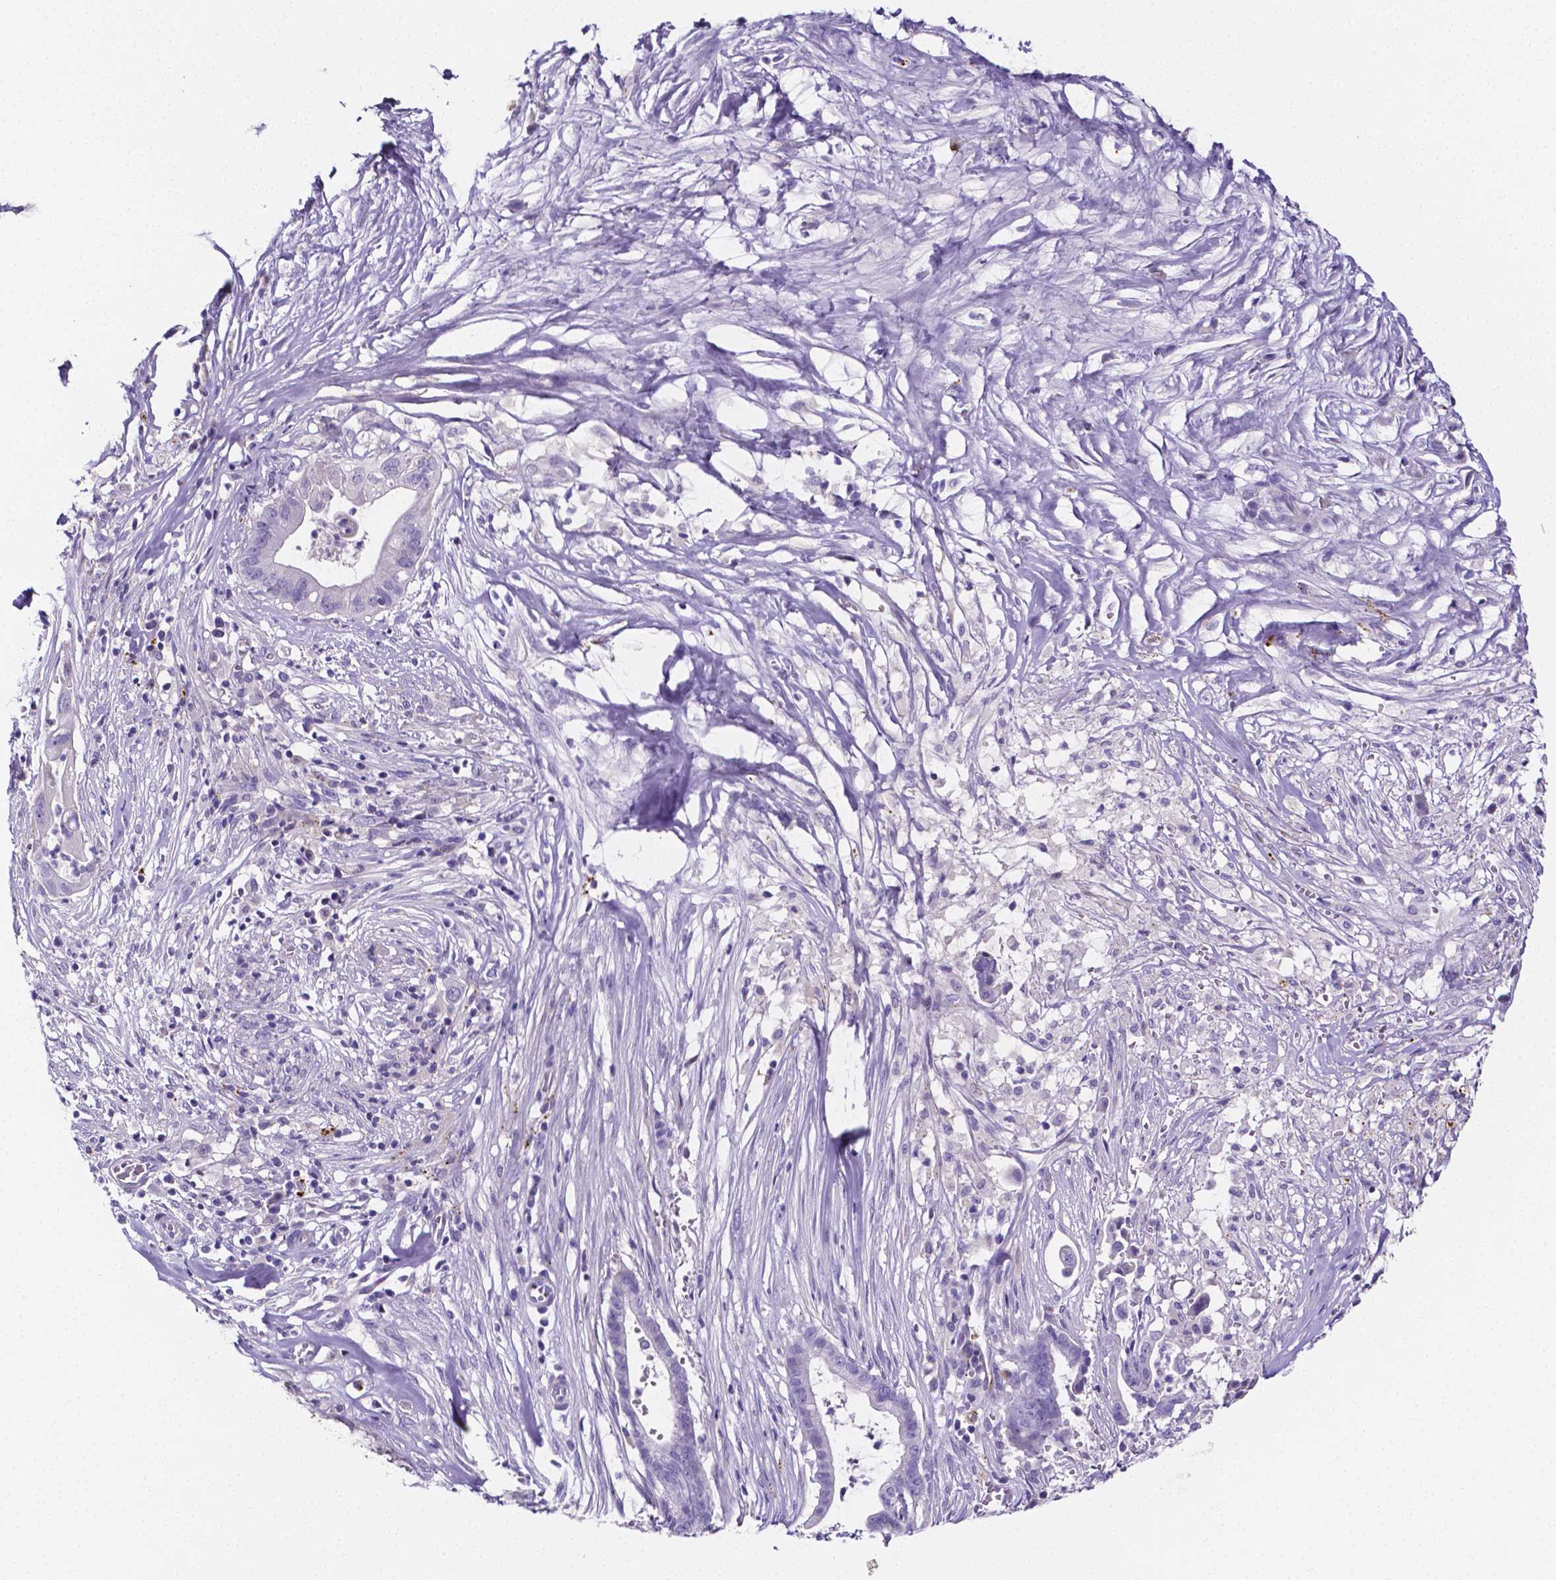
{"staining": {"intensity": "negative", "quantity": "none", "location": "none"}, "tissue": "pancreatic cancer", "cell_type": "Tumor cells", "image_type": "cancer", "snomed": [{"axis": "morphology", "description": "Adenocarcinoma, NOS"}, {"axis": "topography", "description": "Pancreas"}], "caption": "Tumor cells show no significant protein expression in adenocarcinoma (pancreatic).", "gene": "NRGN", "patient": {"sex": "male", "age": 61}}